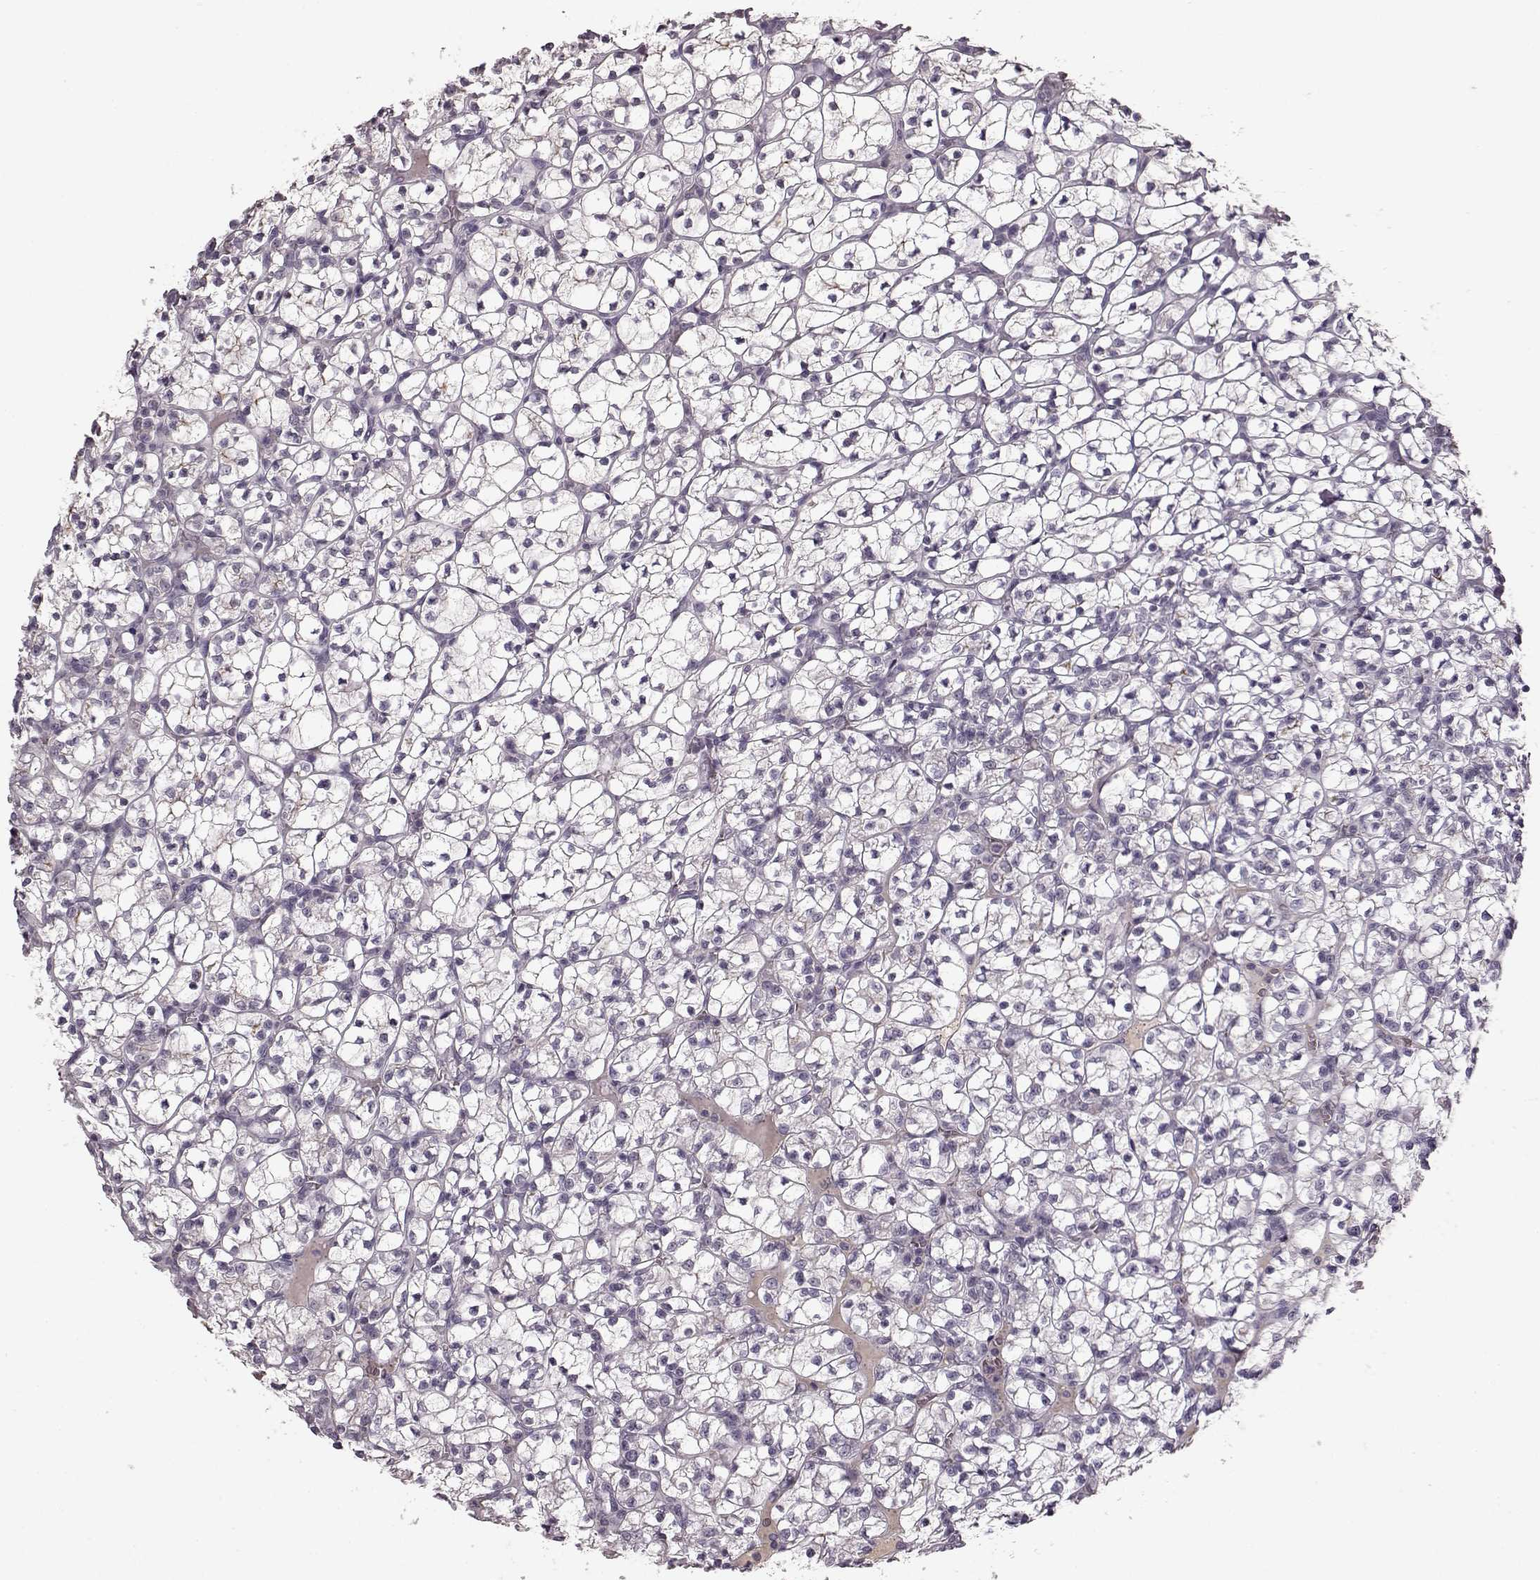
{"staining": {"intensity": "negative", "quantity": "none", "location": "none"}, "tissue": "renal cancer", "cell_type": "Tumor cells", "image_type": "cancer", "snomed": [{"axis": "morphology", "description": "Adenocarcinoma, NOS"}, {"axis": "topography", "description": "Kidney"}], "caption": "Protein analysis of renal adenocarcinoma reveals no significant expression in tumor cells.", "gene": "NRL", "patient": {"sex": "female", "age": 89}}